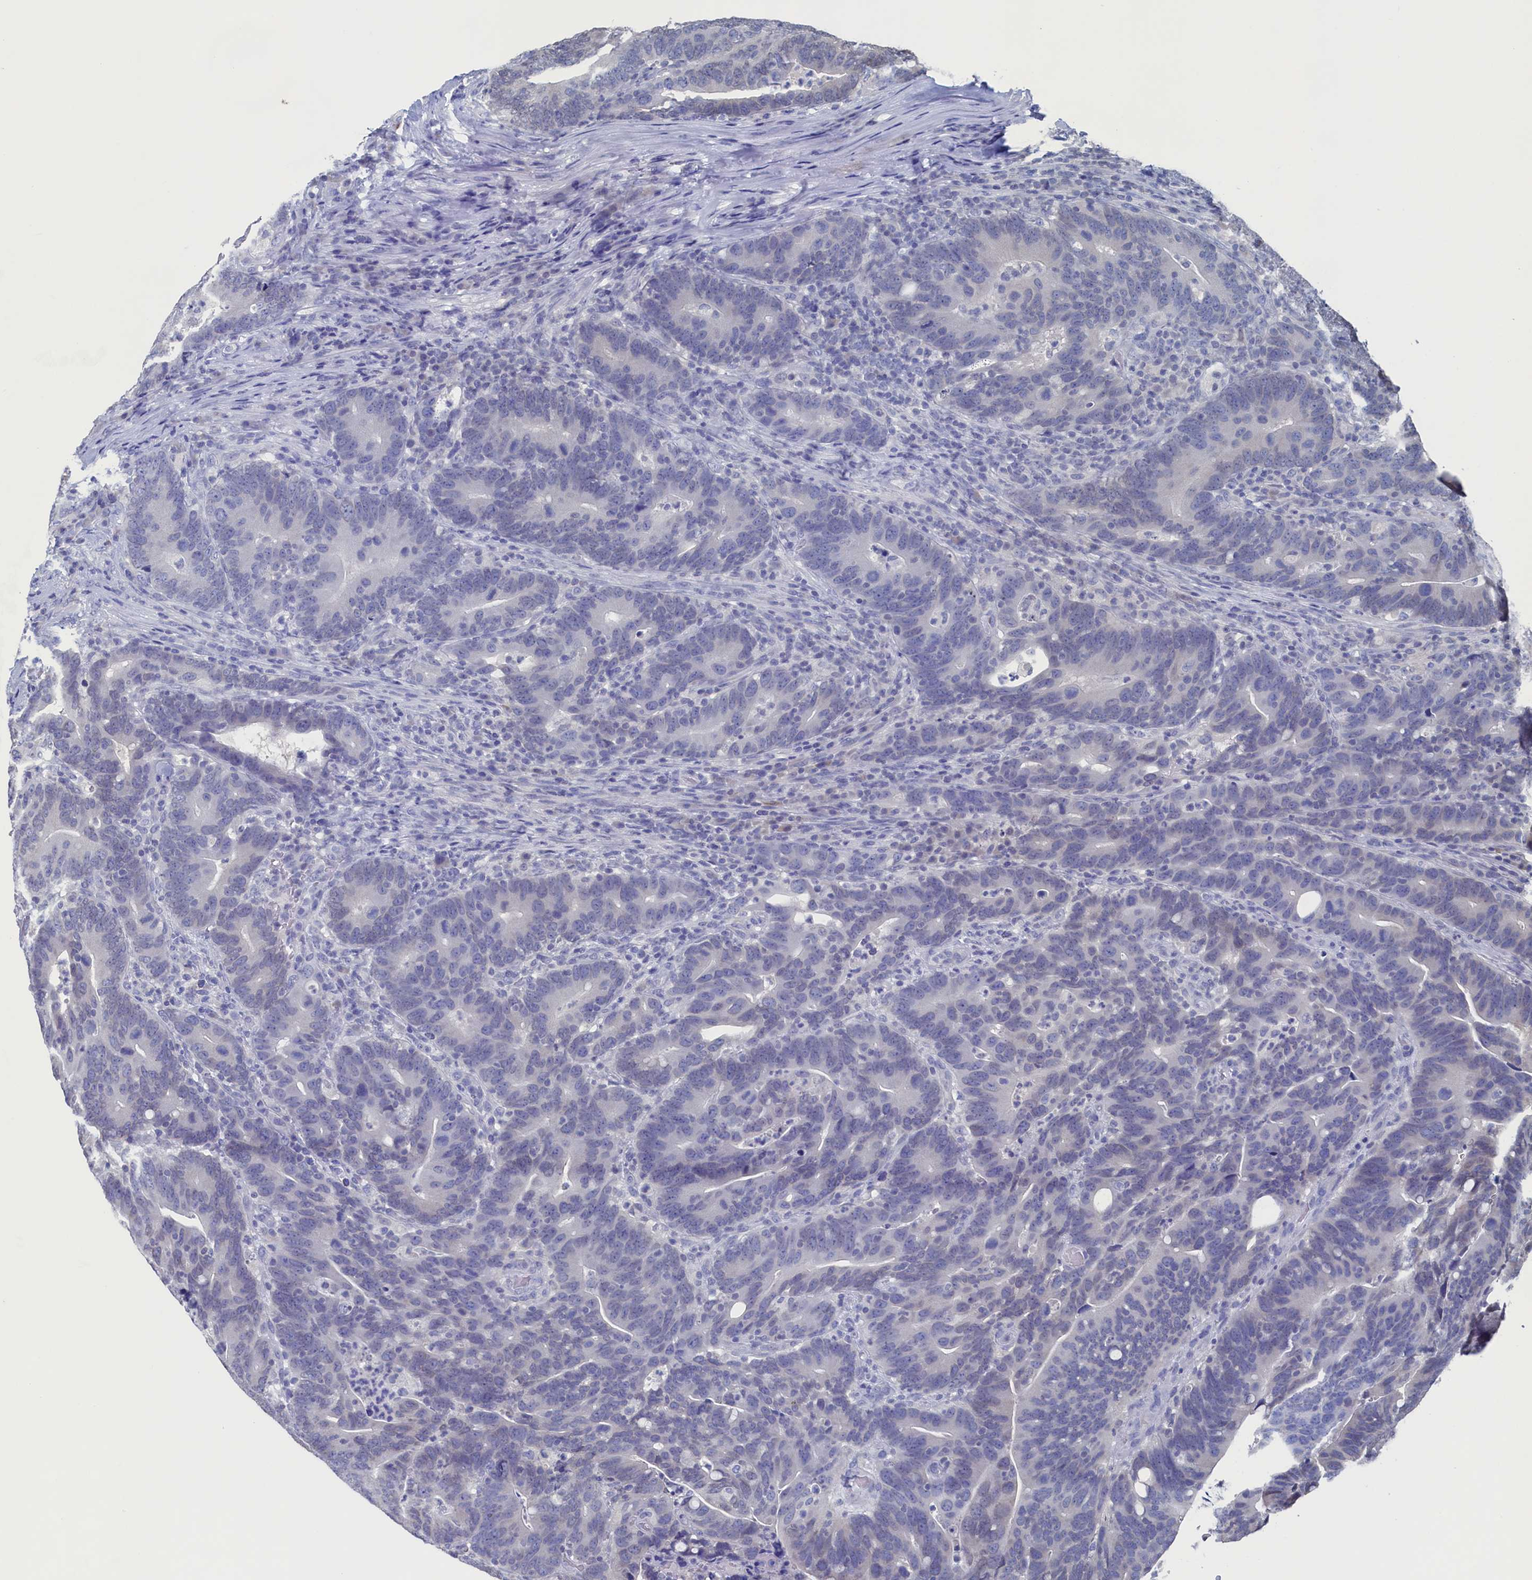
{"staining": {"intensity": "negative", "quantity": "none", "location": "none"}, "tissue": "colorectal cancer", "cell_type": "Tumor cells", "image_type": "cancer", "snomed": [{"axis": "morphology", "description": "Adenocarcinoma, NOS"}, {"axis": "topography", "description": "Colon"}], "caption": "An immunohistochemistry micrograph of adenocarcinoma (colorectal) is shown. There is no staining in tumor cells of adenocarcinoma (colorectal).", "gene": "C11orf54", "patient": {"sex": "female", "age": 66}}